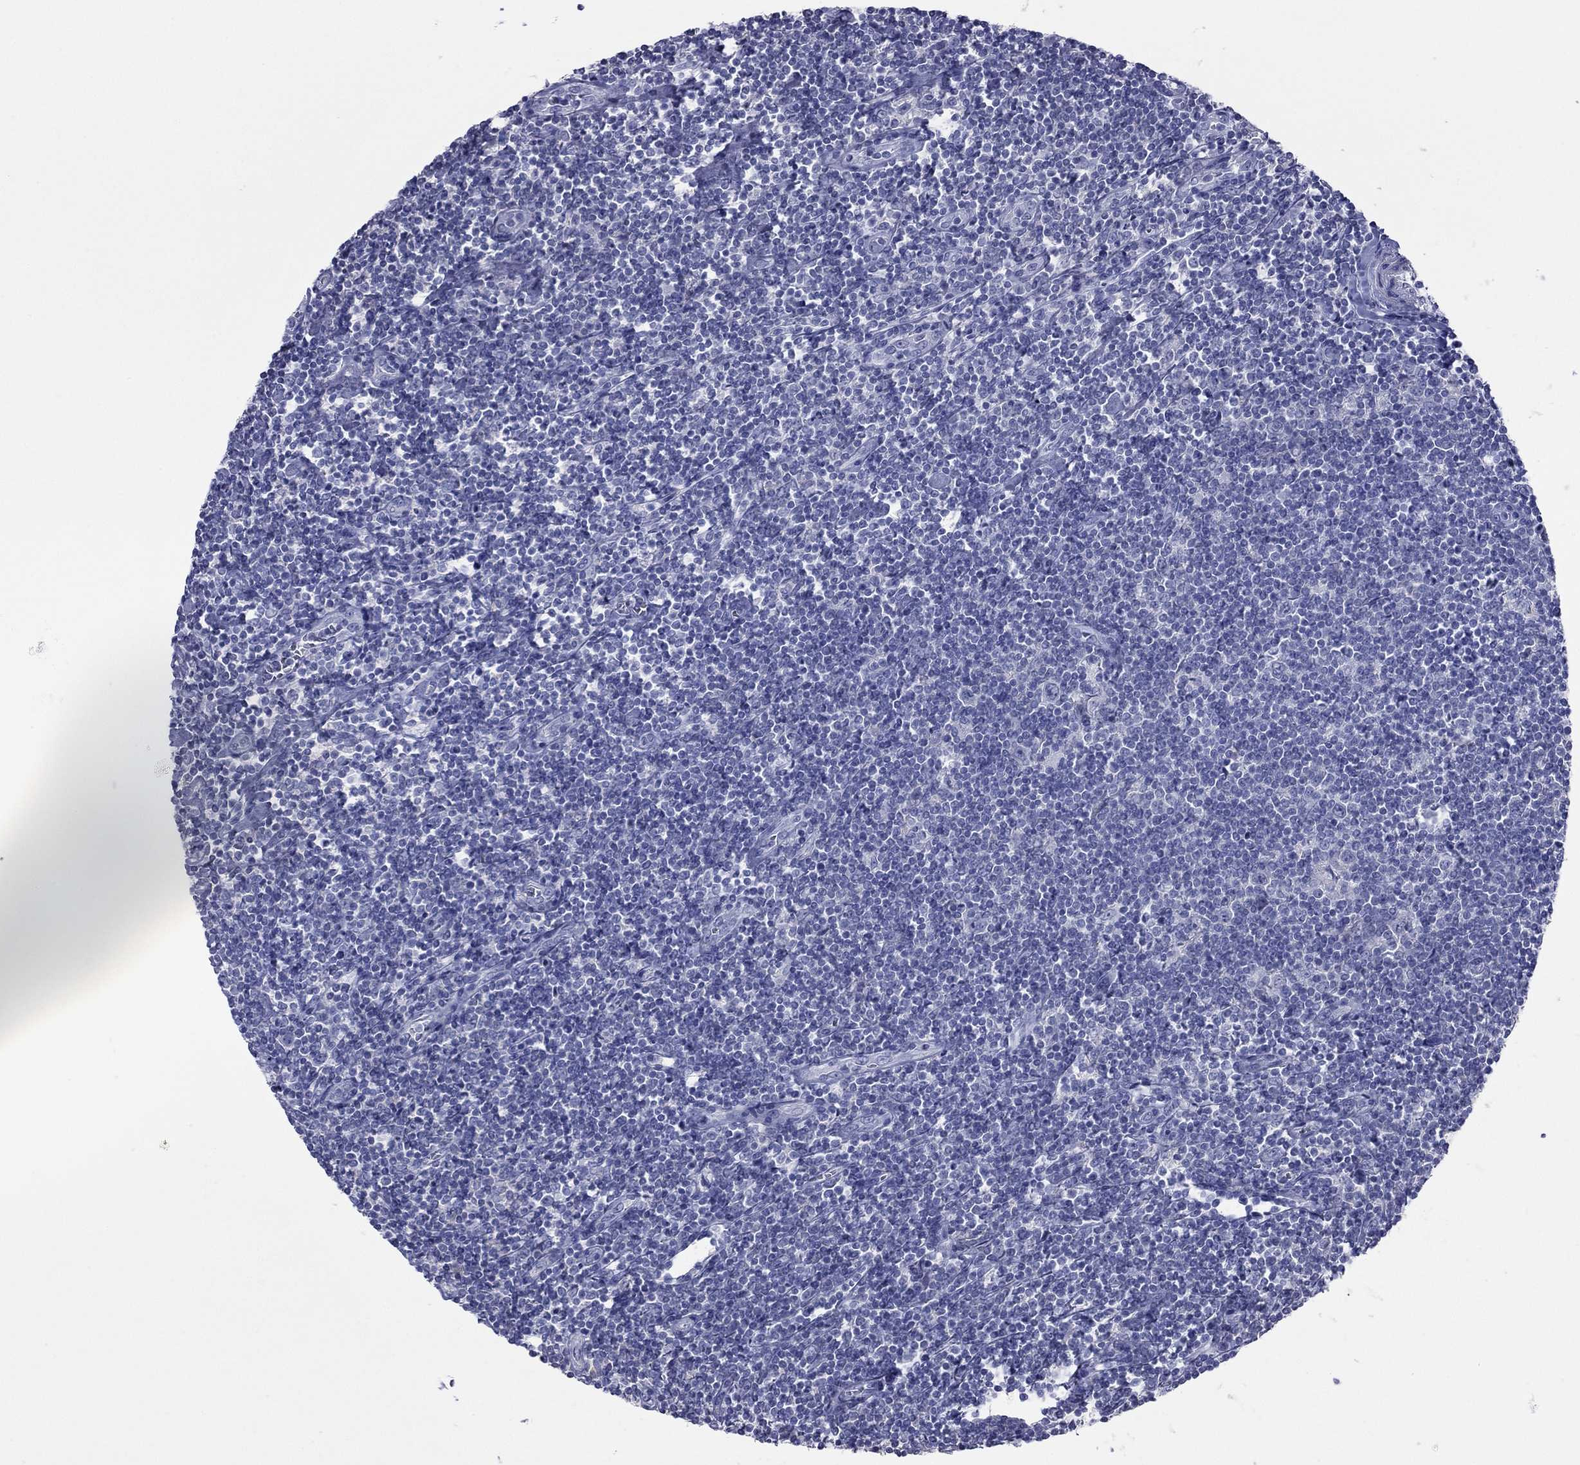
{"staining": {"intensity": "negative", "quantity": "none", "location": "none"}, "tissue": "lymphoma", "cell_type": "Tumor cells", "image_type": "cancer", "snomed": [{"axis": "morphology", "description": "Hodgkin's disease, NOS"}, {"axis": "topography", "description": "Lymph node"}], "caption": "The histopathology image exhibits no staining of tumor cells in lymphoma.", "gene": "ACTL7B", "patient": {"sex": "male", "age": 40}}